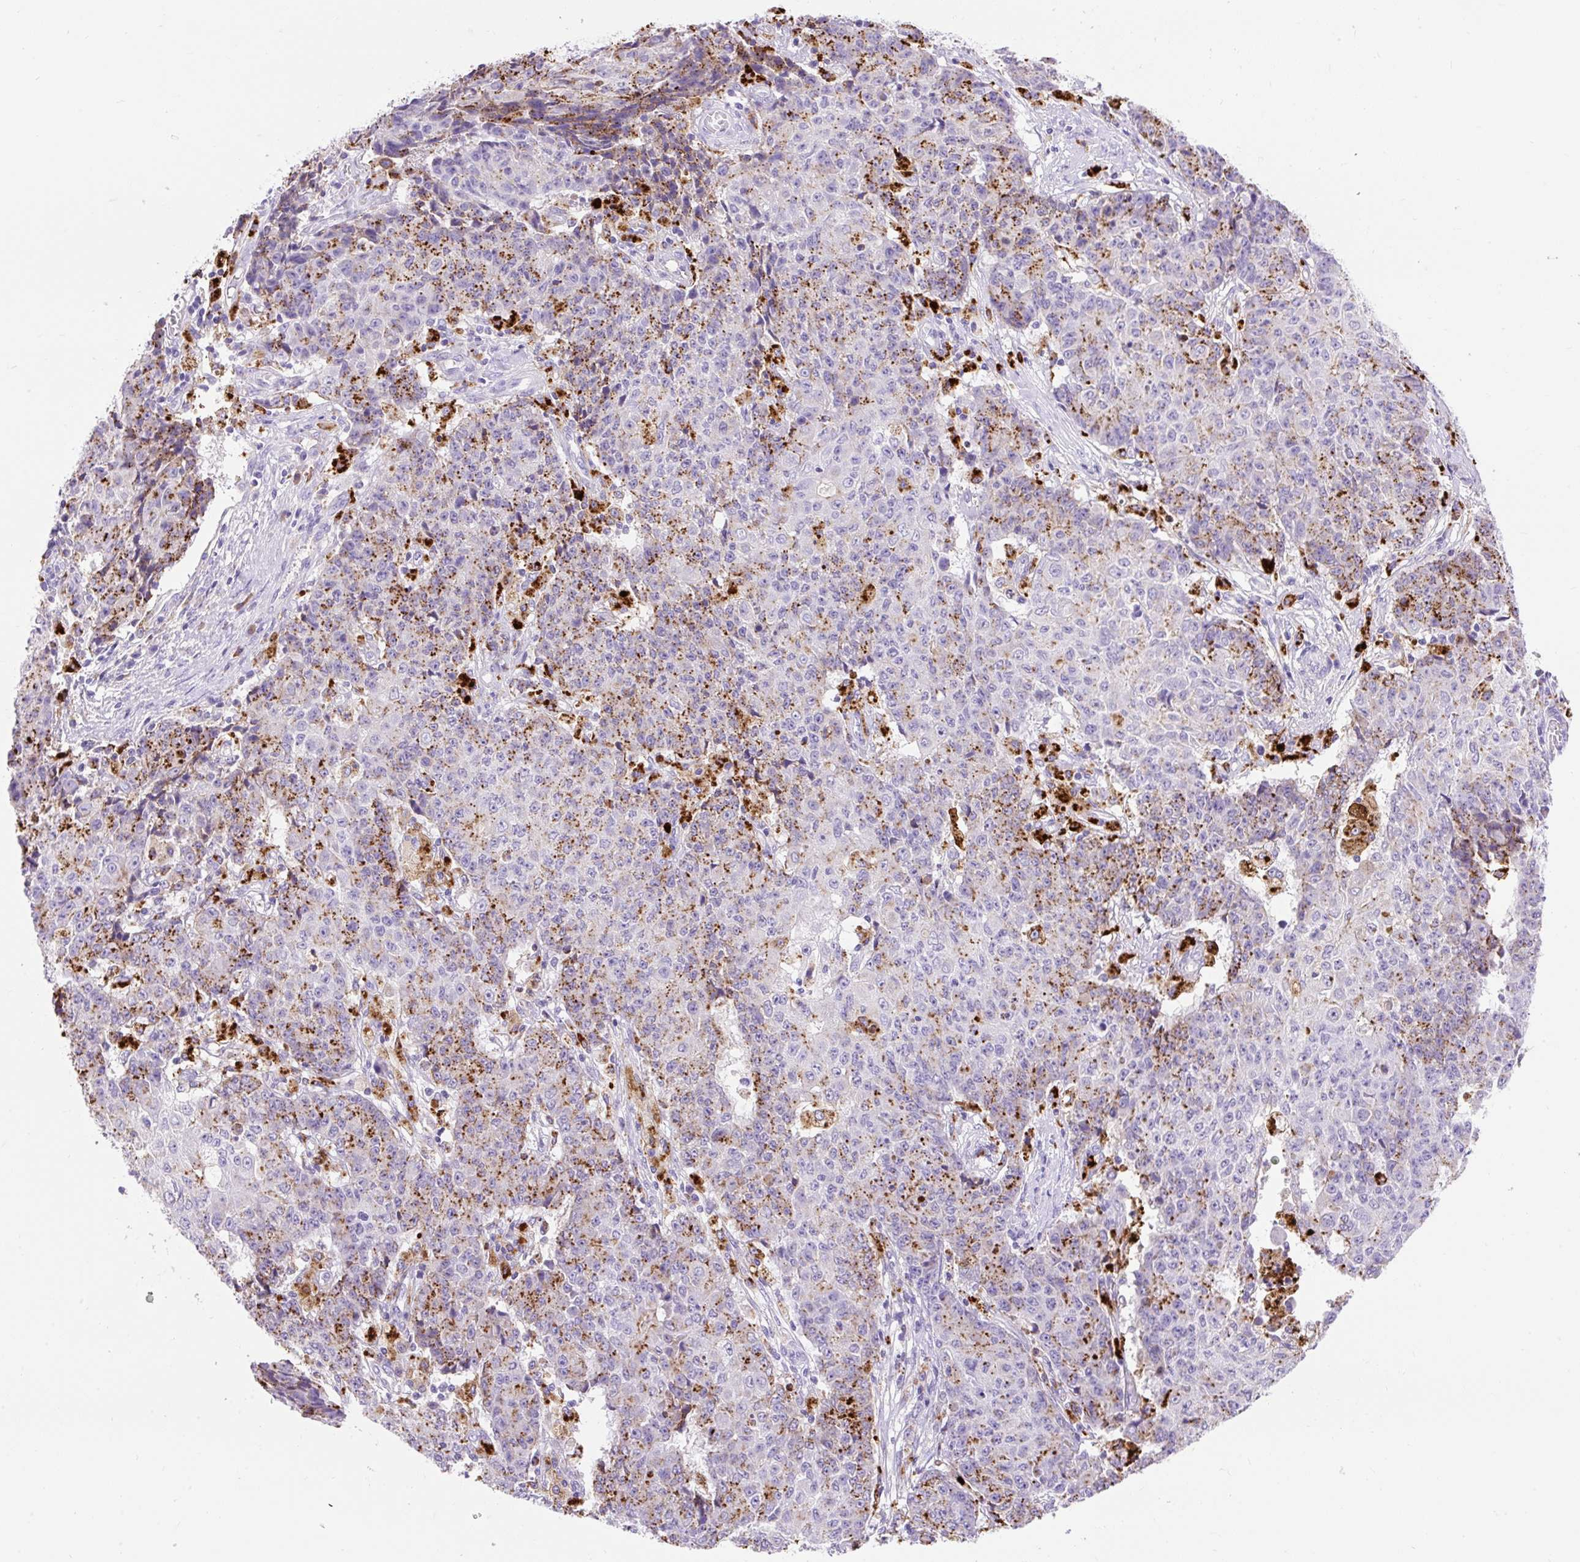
{"staining": {"intensity": "strong", "quantity": "25%-75%", "location": "cytoplasmic/membranous"}, "tissue": "ovarian cancer", "cell_type": "Tumor cells", "image_type": "cancer", "snomed": [{"axis": "morphology", "description": "Carcinoma, endometroid"}, {"axis": "topography", "description": "Ovary"}], "caption": "Protein expression analysis of ovarian cancer (endometroid carcinoma) displays strong cytoplasmic/membranous staining in about 25%-75% of tumor cells. (brown staining indicates protein expression, while blue staining denotes nuclei).", "gene": "HEXB", "patient": {"sex": "female", "age": 42}}